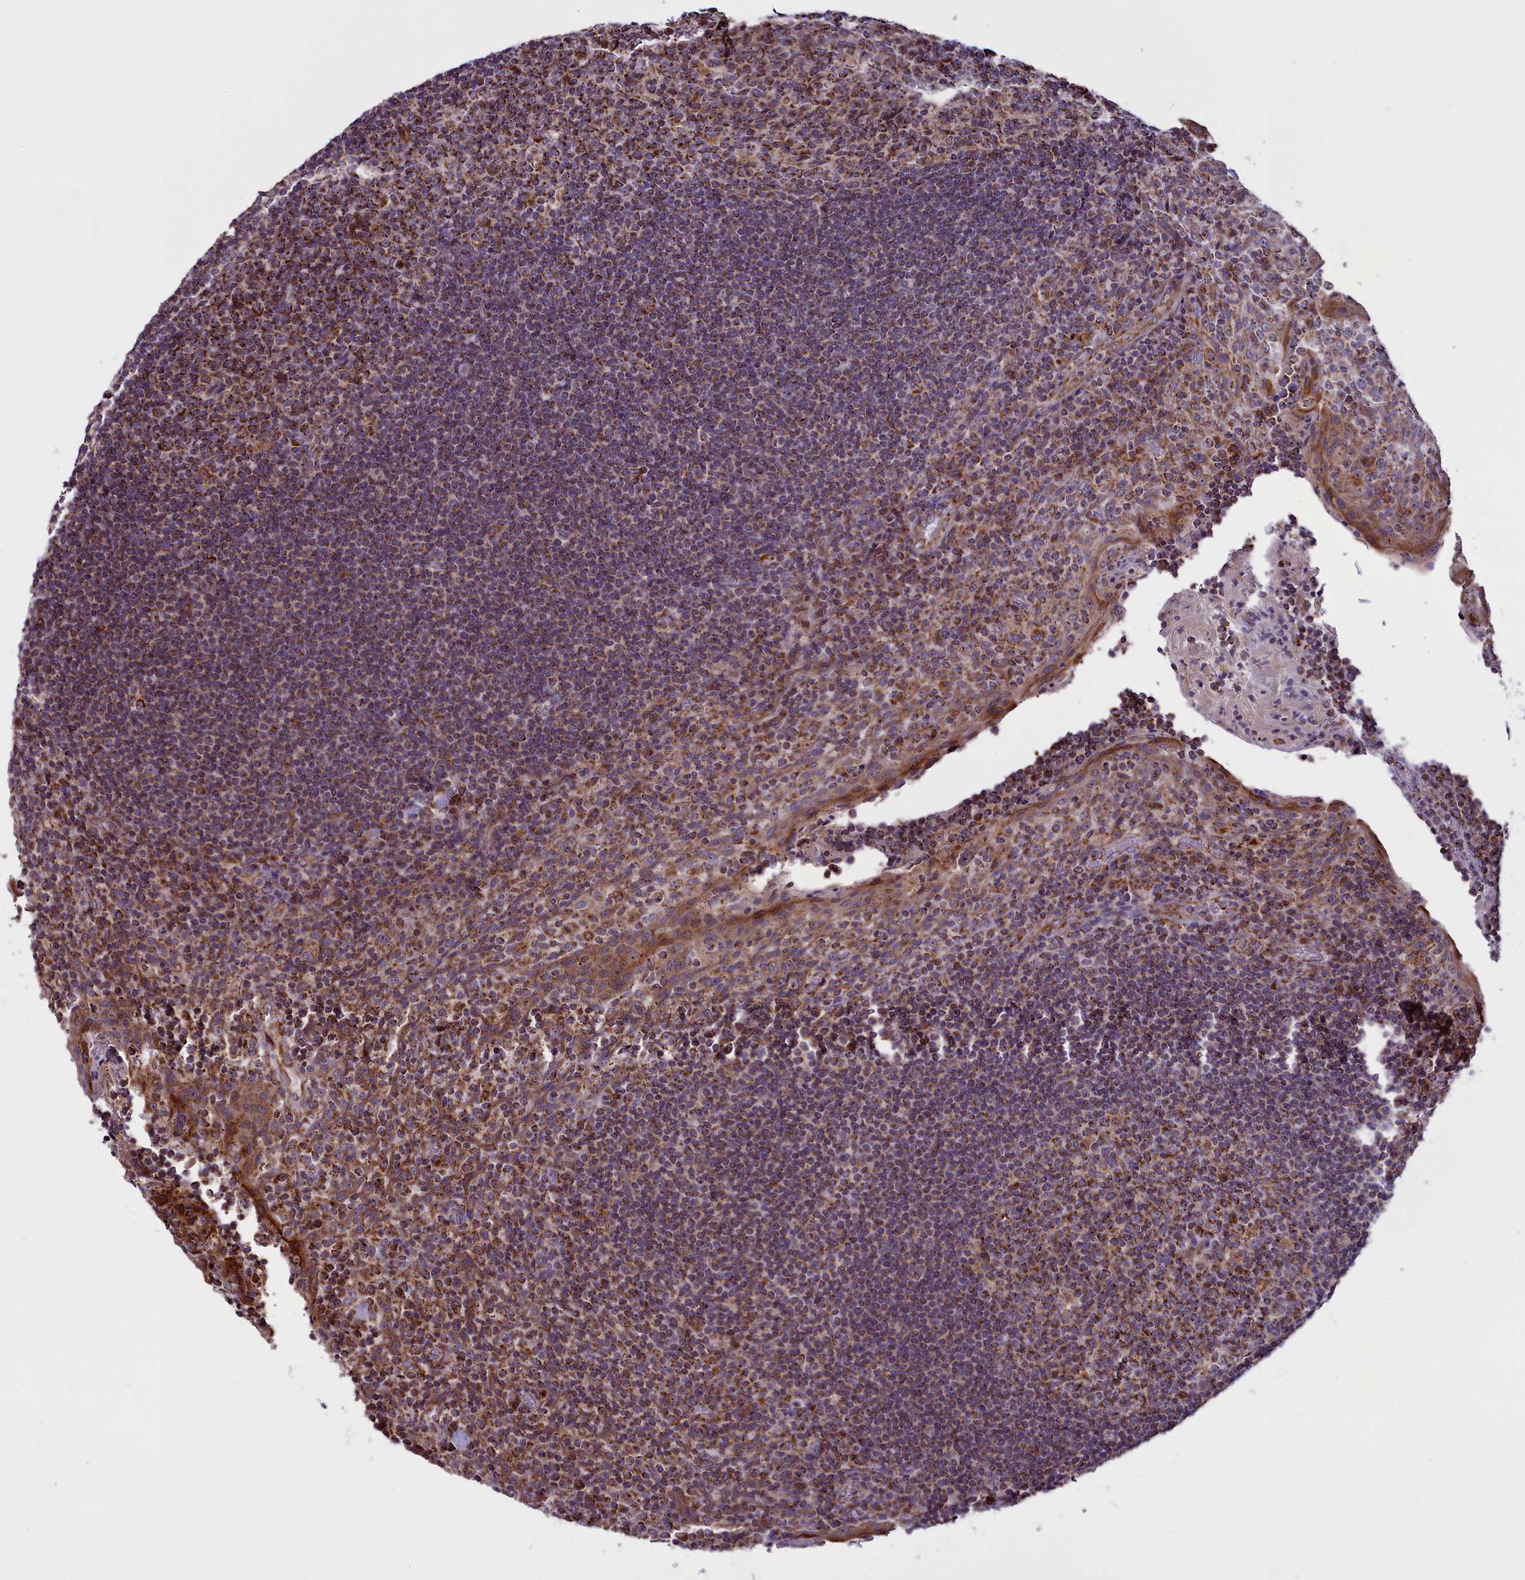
{"staining": {"intensity": "strong", "quantity": ">75%", "location": "cytoplasmic/membranous"}, "tissue": "tonsil", "cell_type": "Germinal center cells", "image_type": "normal", "snomed": [{"axis": "morphology", "description": "Normal tissue, NOS"}, {"axis": "topography", "description": "Tonsil"}], "caption": "About >75% of germinal center cells in normal human tonsil demonstrate strong cytoplasmic/membranous protein expression as visualized by brown immunohistochemical staining.", "gene": "GLRX5", "patient": {"sex": "male", "age": 17}}